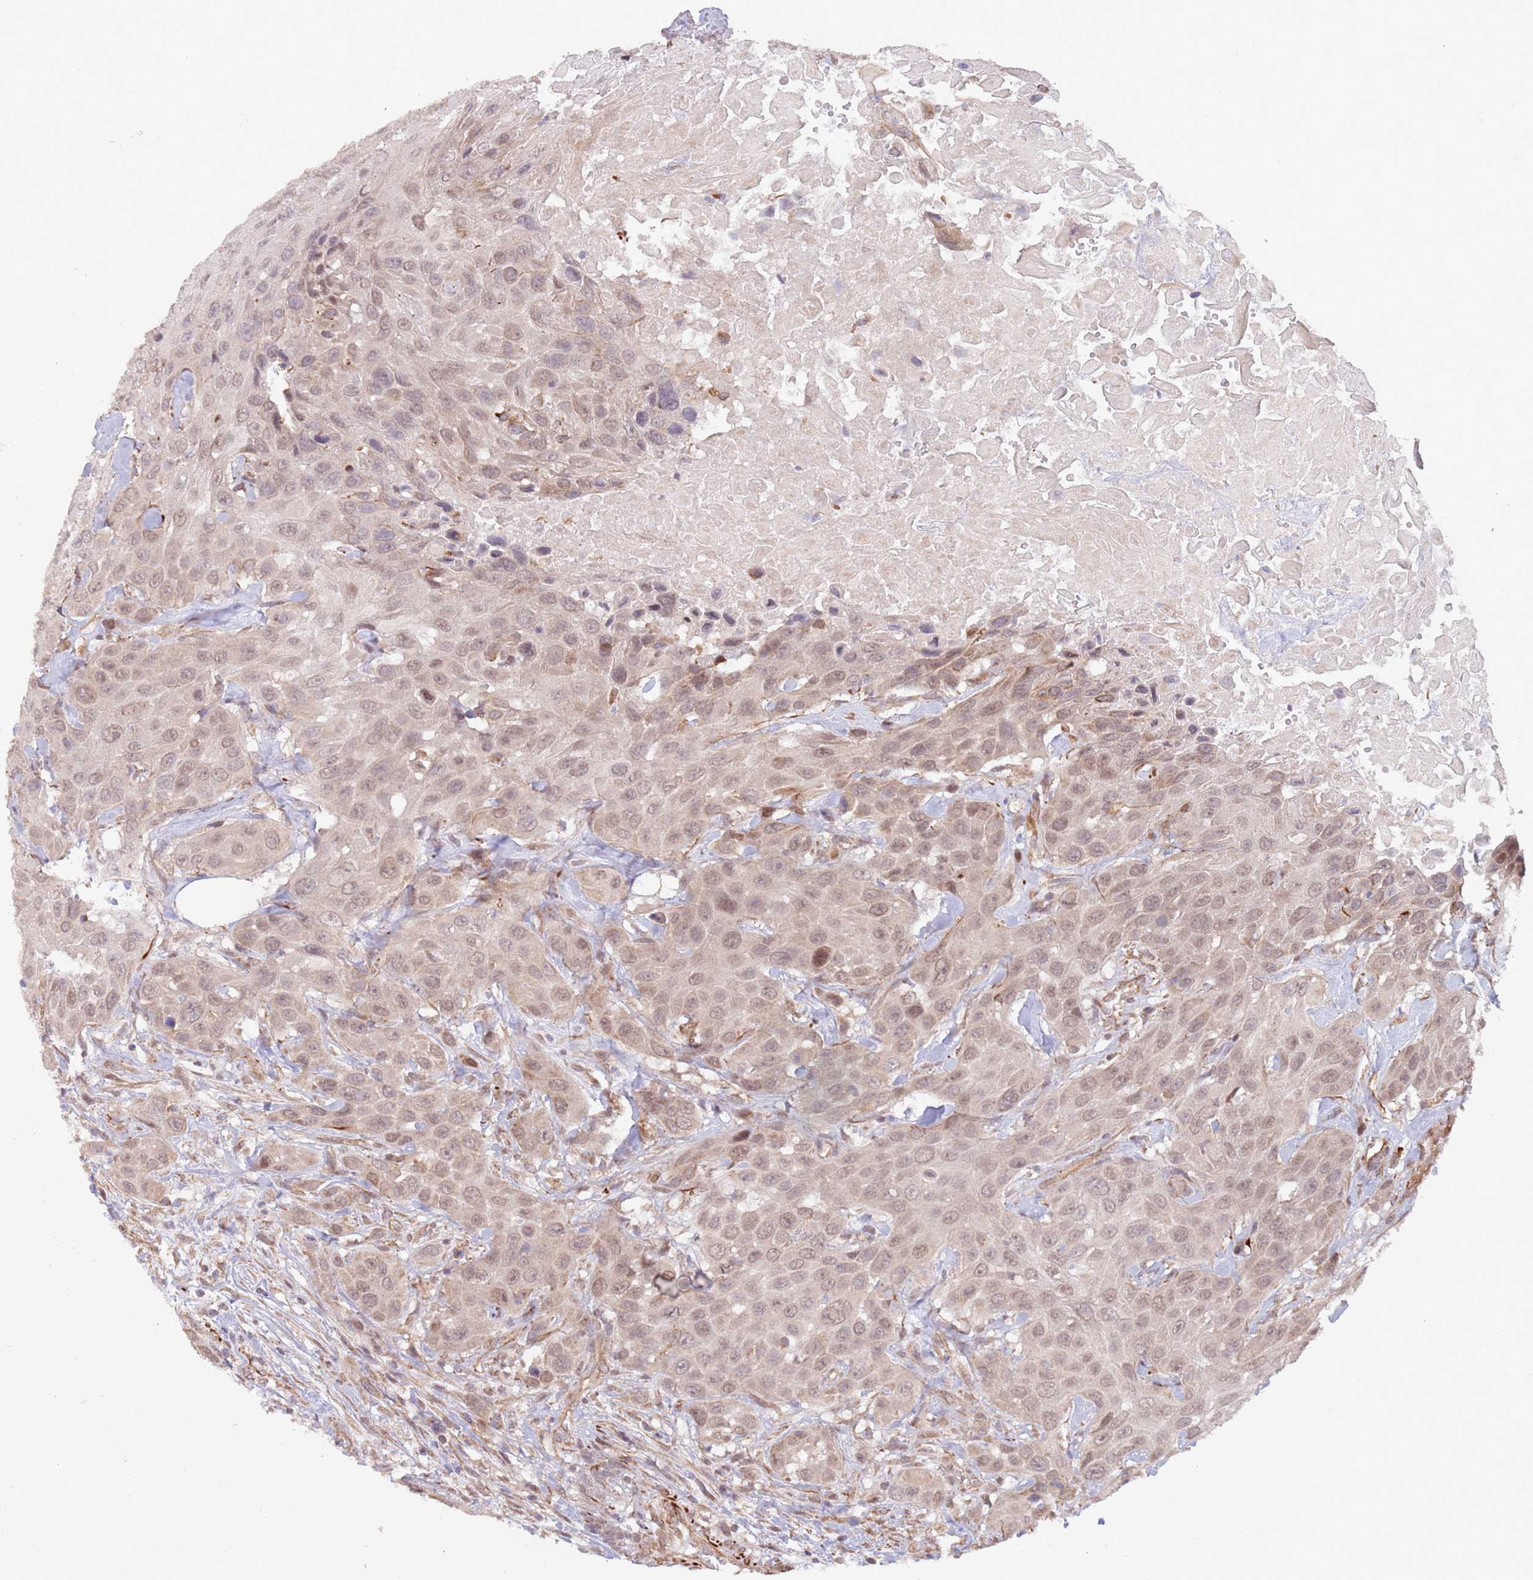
{"staining": {"intensity": "weak", "quantity": ">75%", "location": "nuclear"}, "tissue": "head and neck cancer", "cell_type": "Tumor cells", "image_type": "cancer", "snomed": [{"axis": "morphology", "description": "Squamous cell carcinoma, NOS"}, {"axis": "topography", "description": "Head-Neck"}], "caption": "Immunohistochemical staining of human head and neck cancer (squamous cell carcinoma) shows low levels of weak nuclear protein staining in approximately >75% of tumor cells.", "gene": "CHD9", "patient": {"sex": "male", "age": 81}}